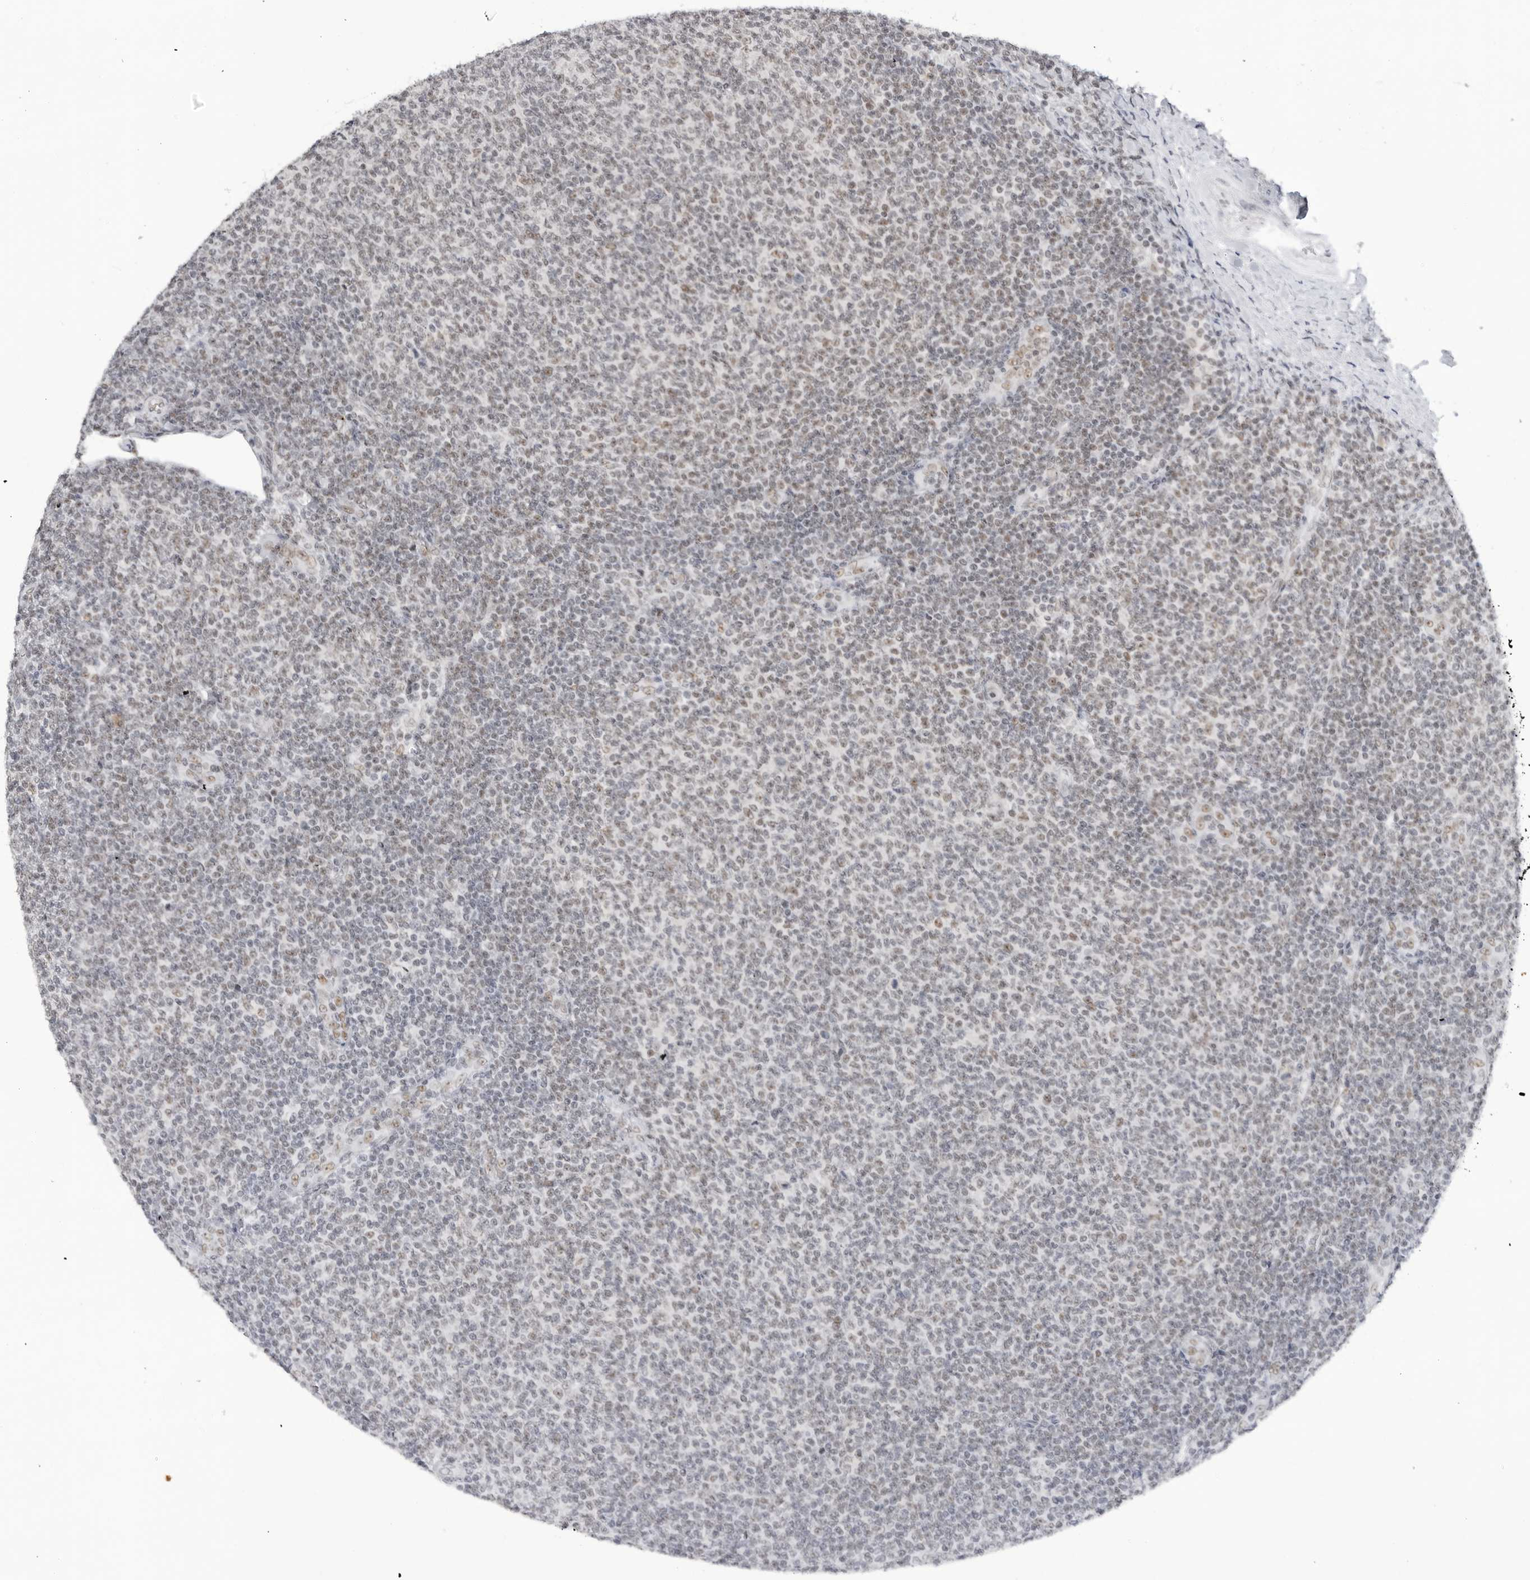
{"staining": {"intensity": "weak", "quantity": "25%-75%", "location": "nuclear"}, "tissue": "lymphoma", "cell_type": "Tumor cells", "image_type": "cancer", "snomed": [{"axis": "morphology", "description": "Malignant lymphoma, non-Hodgkin's type, Low grade"}, {"axis": "topography", "description": "Lymph node"}], "caption": "This image demonstrates IHC staining of human malignant lymphoma, non-Hodgkin's type (low-grade), with low weak nuclear staining in approximately 25%-75% of tumor cells.", "gene": "WRAP53", "patient": {"sex": "male", "age": 66}}